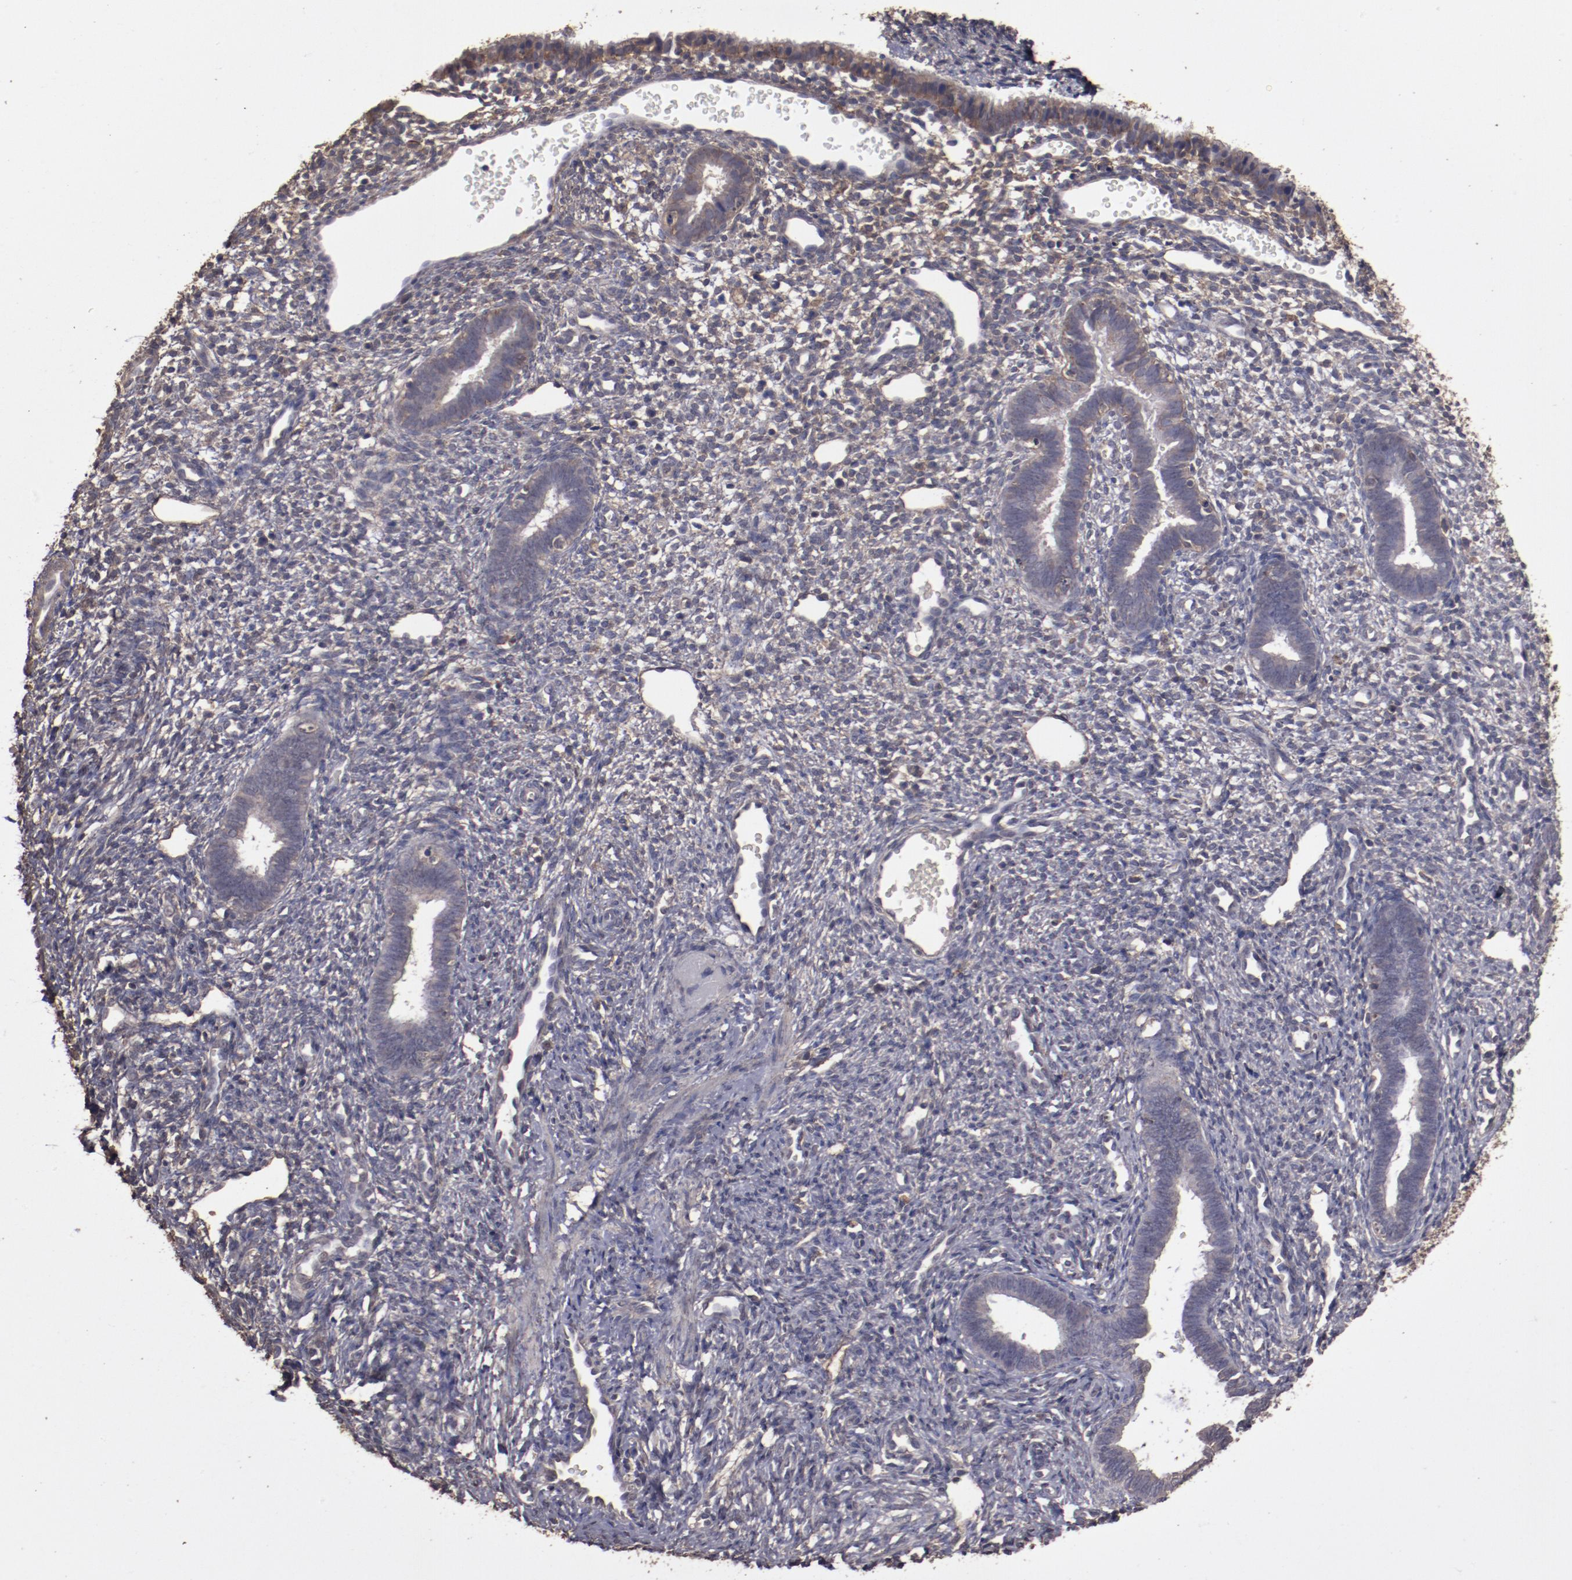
{"staining": {"intensity": "weak", "quantity": ">75%", "location": "cytoplasmic/membranous"}, "tissue": "endometrium", "cell_type": "Cells in endometrial stroma", "image_type": "normal", "snomed": [{"axis": "morphology", "description": "Normal tissue, NOS"}, {"axis": "topography", "description": "Endometrium"}], "caption": "Immunohistochemistry micrograph of normal endometrium: human endometrium stained using immunohistochemistry displays low levels of weak protein expression localized specifically in the cytoplasmic/membranous of cells in endometrial stroma, appearing as a cytoplasmic/membranous brown color.", "gene": "FAT1", "patient": {"sex": "female", "age": 27}}